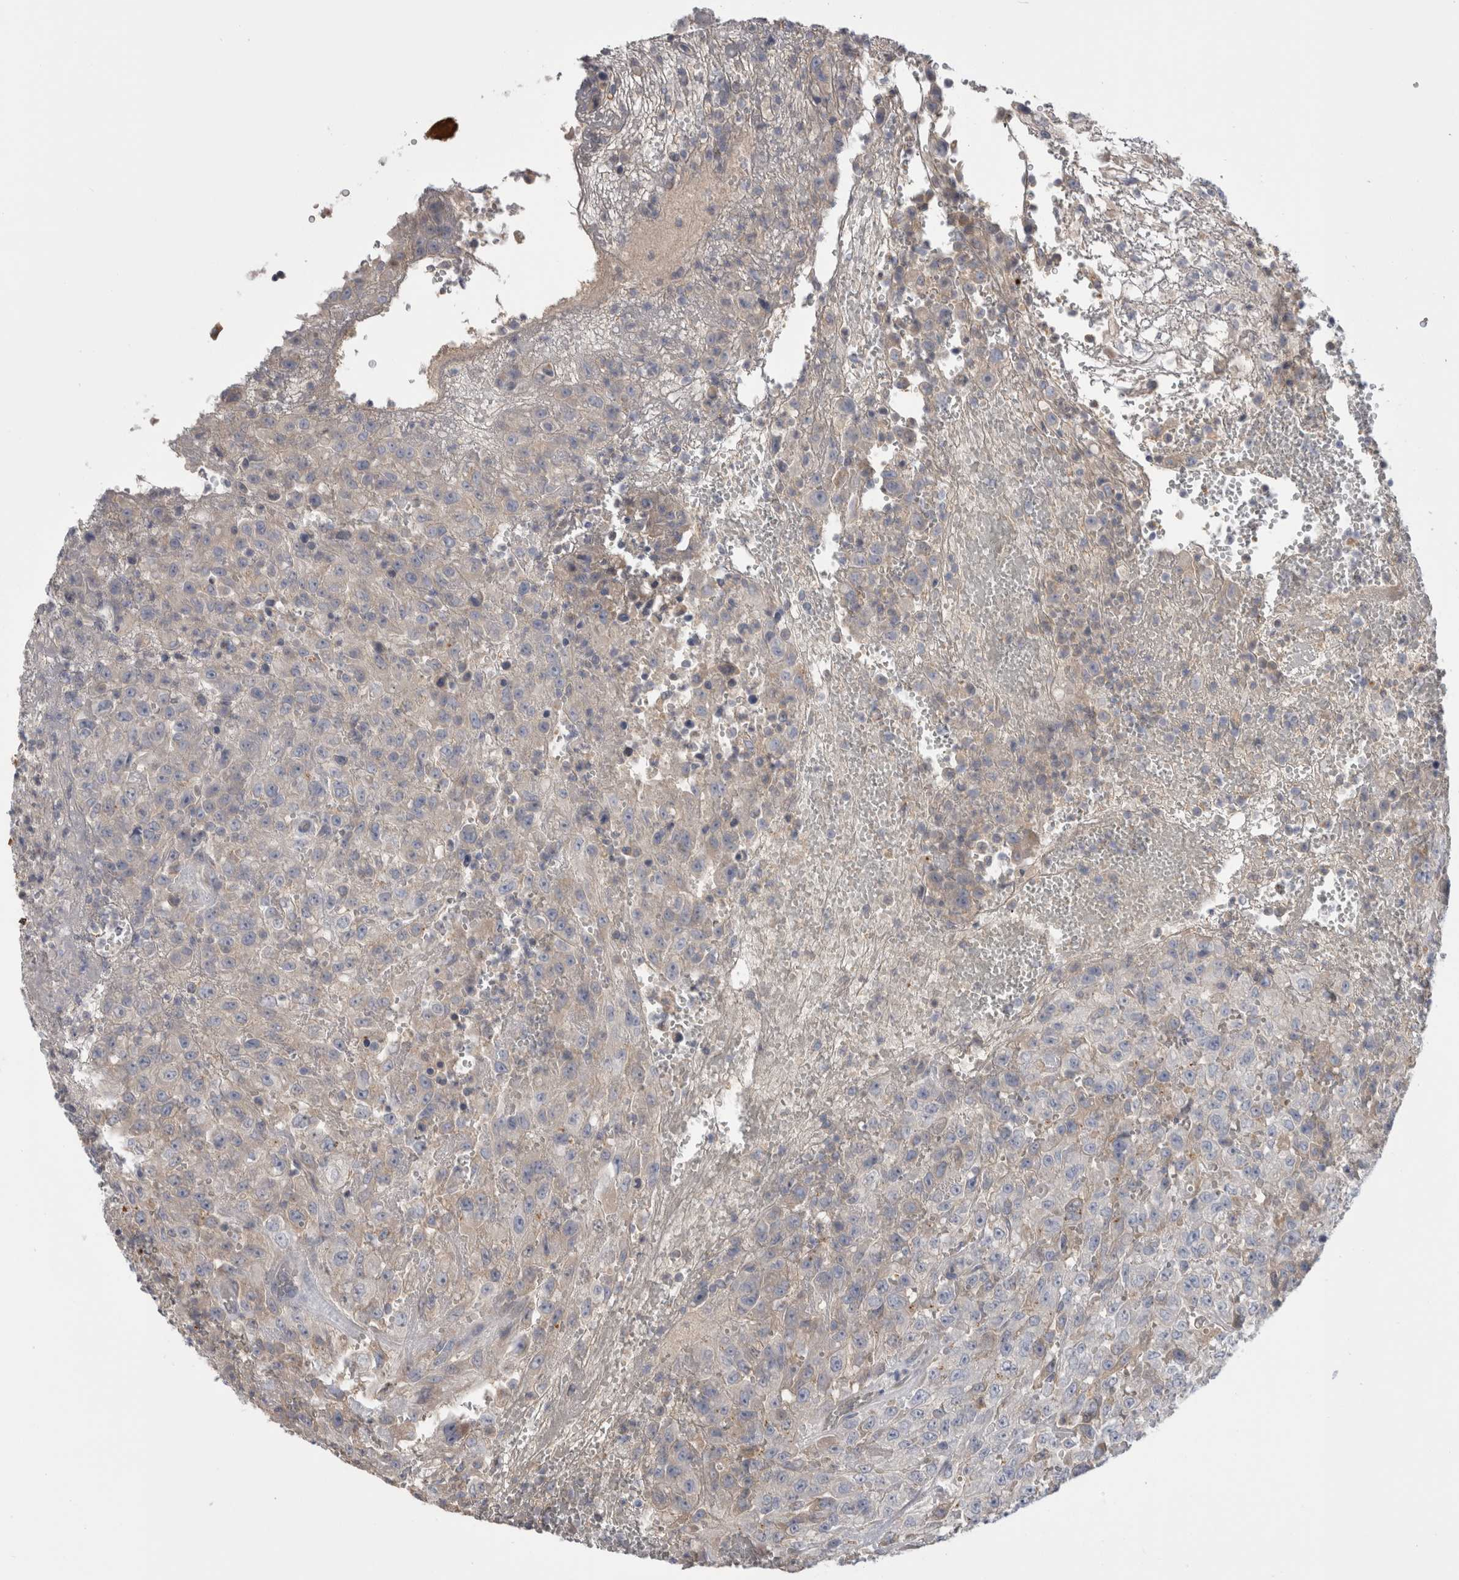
{"staining": {"intensity": "negative", "quantity": "none", "location": "none"}, "tissue": "urothelial cancer", "cell_type": "Tumor cells", "image_type": "cancer", "snomed": [{"axis": "morphology", "description": "Urothelial carcinoma, High grade"}, {"axis": "topography", "description": "Urinary bladder"}], "caption": "This is an immunohistochemistry micrograph of urothelial carcinoma (high-grade). There is no staining in tumor cells.", "gene": "TBCE", "patient": {"sex": "male", "age": 46}}